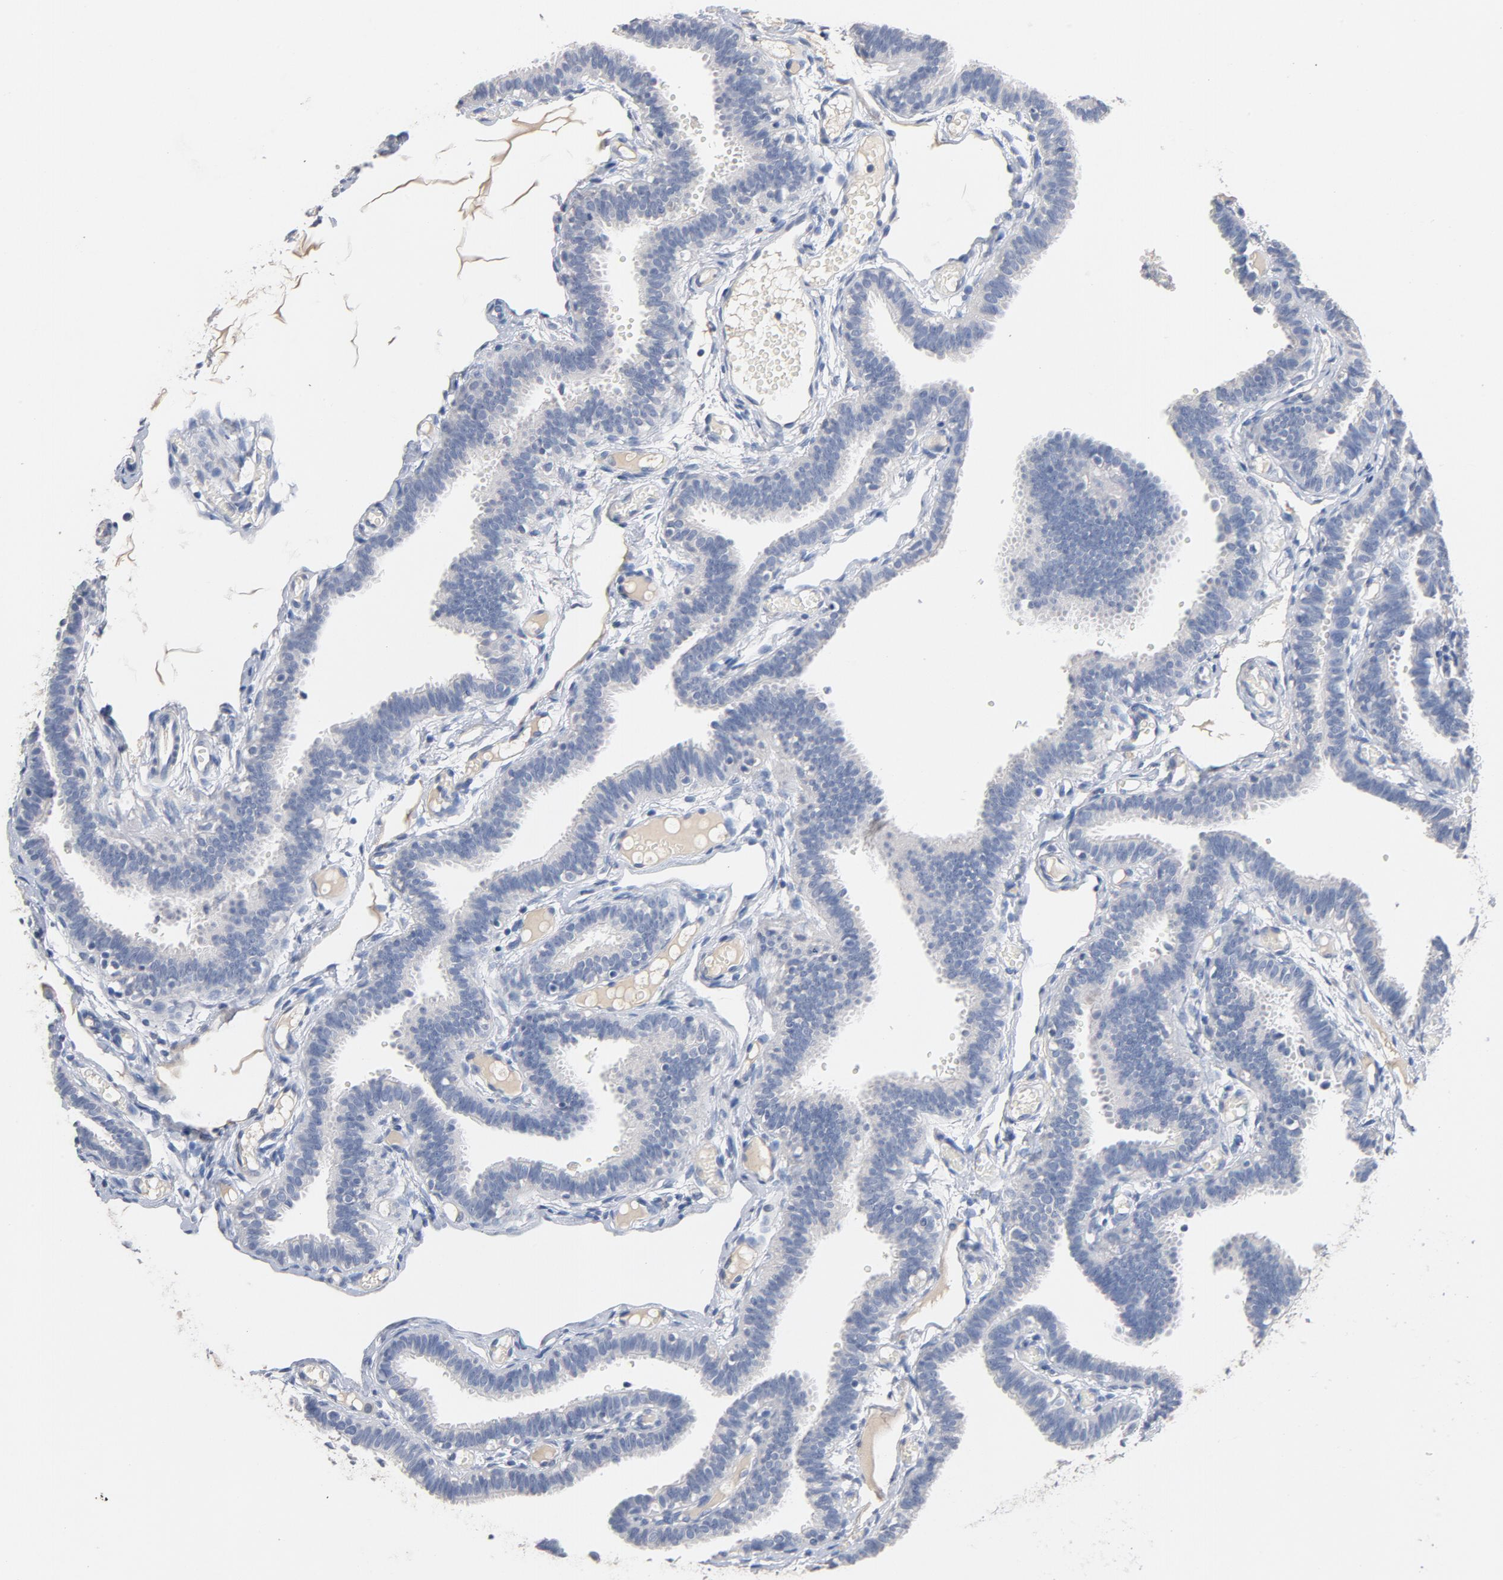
{"staining": {"intensity": "negative", "quantity": "none", "location": "none"}, "tissue": "fallopian tube", "cell_type": "Glandular cells", "image_type": "normal", "snomed": [{"axis": "morphology", "description": "Normal tissue, NOS"}, {"axis": "topography", "description": "Fallopian tube"}], "caption": "Histopathology image shows no protein positivity in glandular cells of benign fallopian tube.", "gene": "ZCCHC13", "patient": {"sex": "female", "age": 29}}